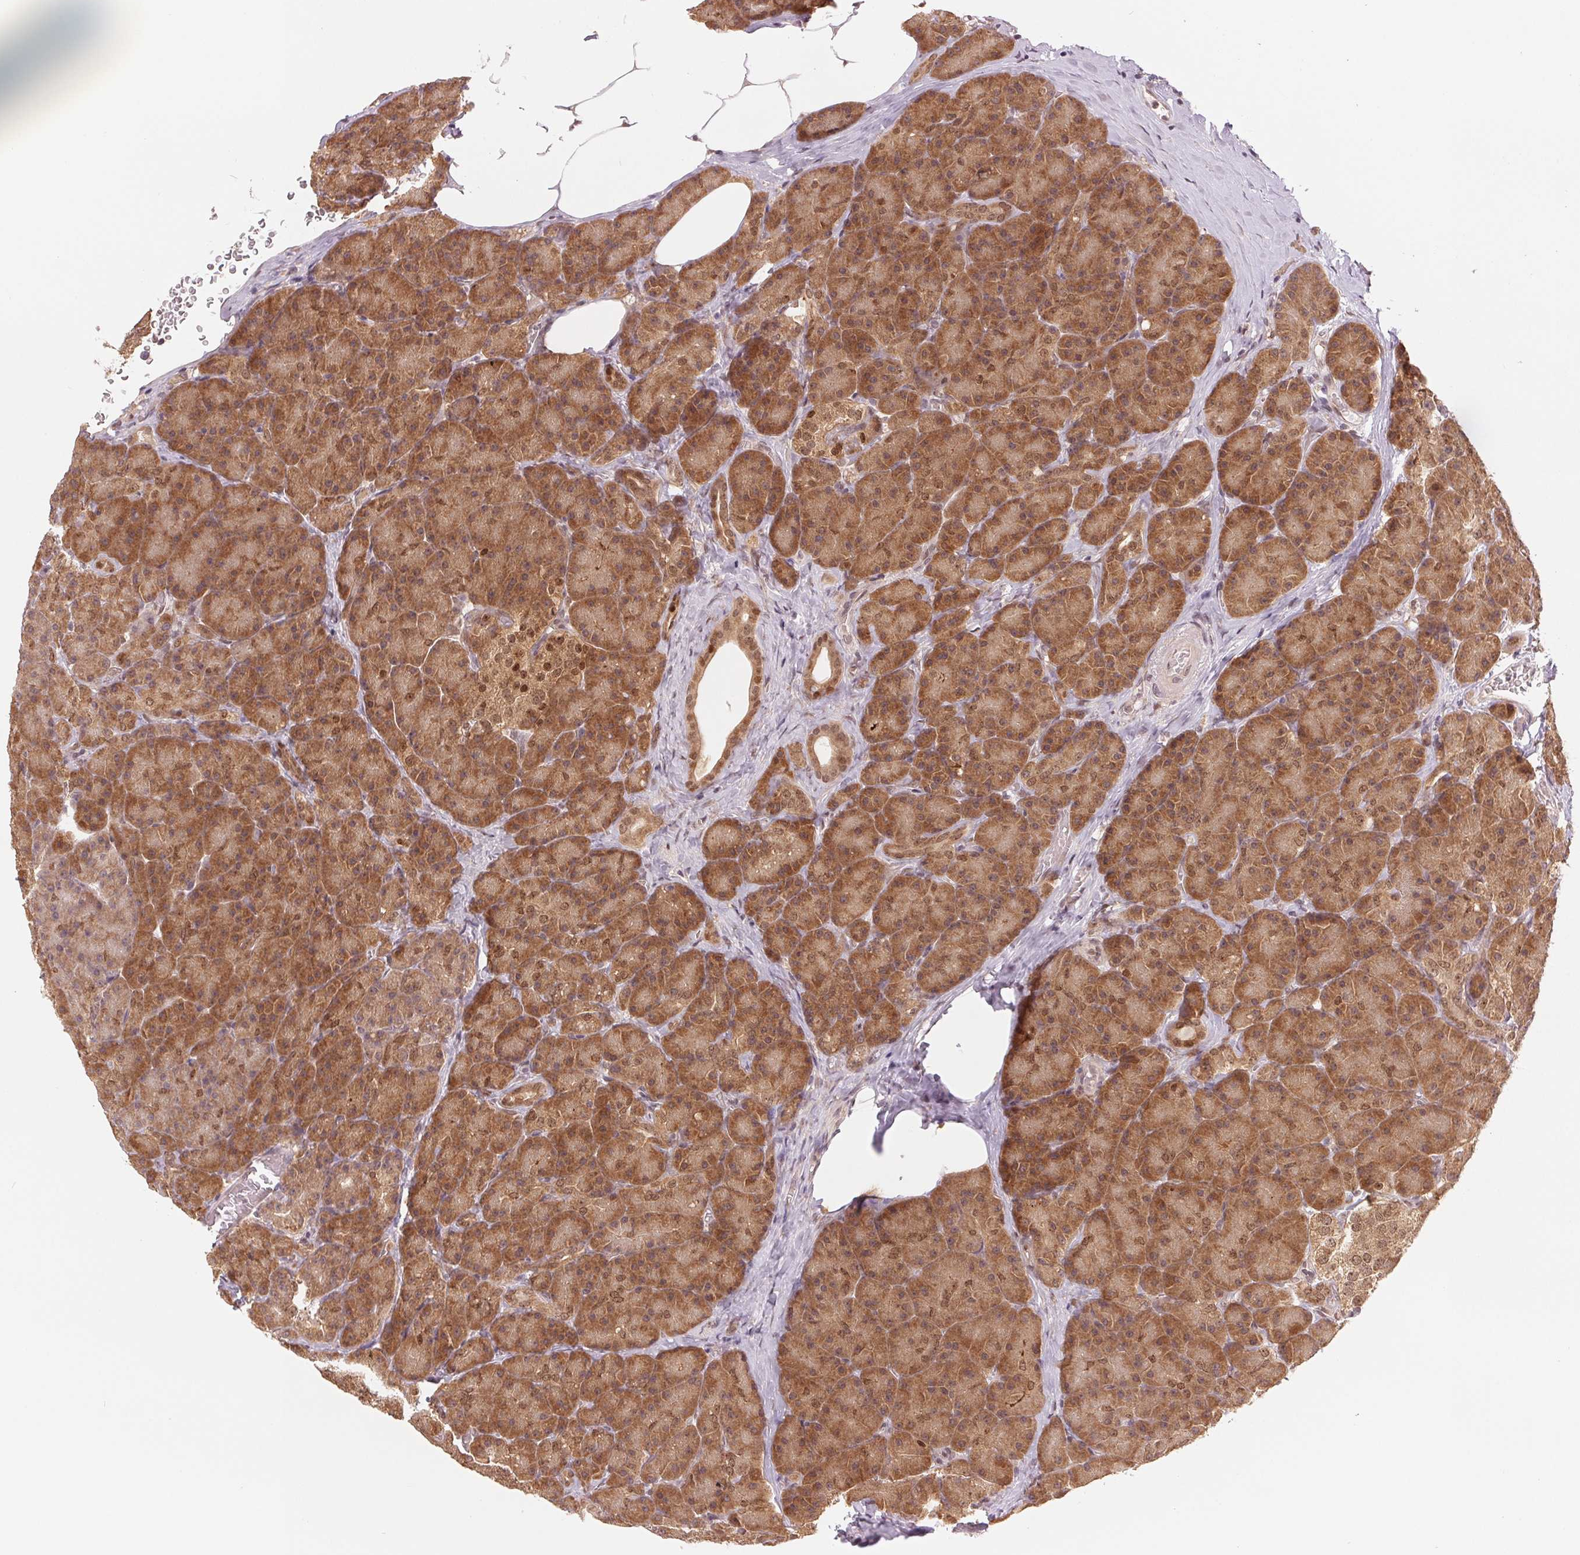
{"staining": {"intensity": "strong", "quantity": ">75%", "location": "cytoplasmic/membranous,nuclear"}, "tissue": "pancreas", "cell_type": "Exocrine glandular cells", "image_type": "normal", "snomed": [{"axis": "morphology", "description": "Normal tissue, NOS"}, {"axis": "topography", "description": "Pancreas"}], "caption": "Pancreas was stained to show a protein in brown. There is high levels of strong cytoplasmic/membranous,nuclear staining in about >75% of exocrine glandular cells. (DAB IHC, brown staining for protein, blue staining for nuclei).", "gene": "ERI3", "patient": {"sex": "male", "age": 57}}